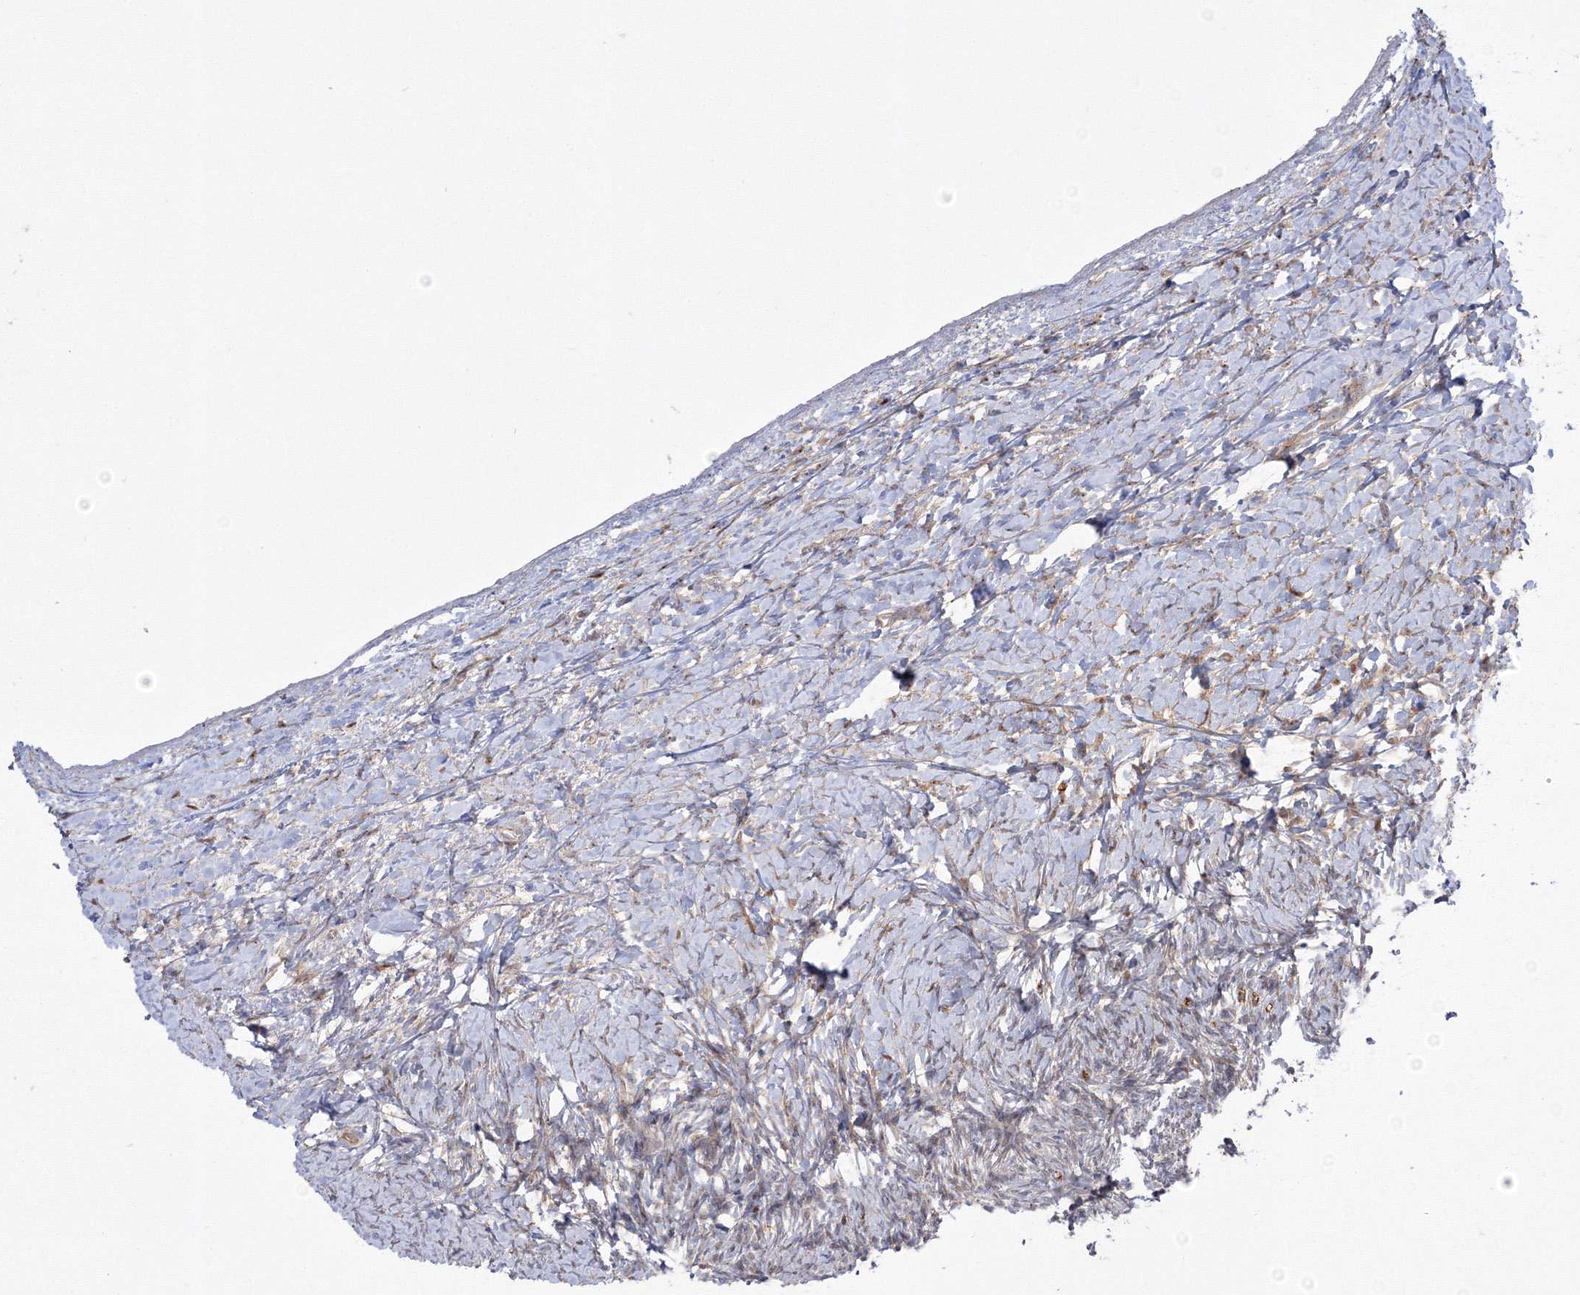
{"staining": {"intensity": "moderate", "quantity": ">75%", "location": "cytoplasmic/membranous,nuclear"}, "tissue": "ovary", "cell_type": "Follicle cells", "image_type": "normal", "snomed": [{"axis": "morphology", "description": "Normal tissue, NOS"}, {"axis": "morphology", "description": "Developmental malformation"}, {"axis": "topography", "description": "Ovary"}], "caption": "A brown stain highlights moderate cytoplasmic/membranous,nuclear expression of a protein in follicle cells of unremarkable ovary.", "gene": "NPM3", "patient": {"sex": "female", "age": 39}}